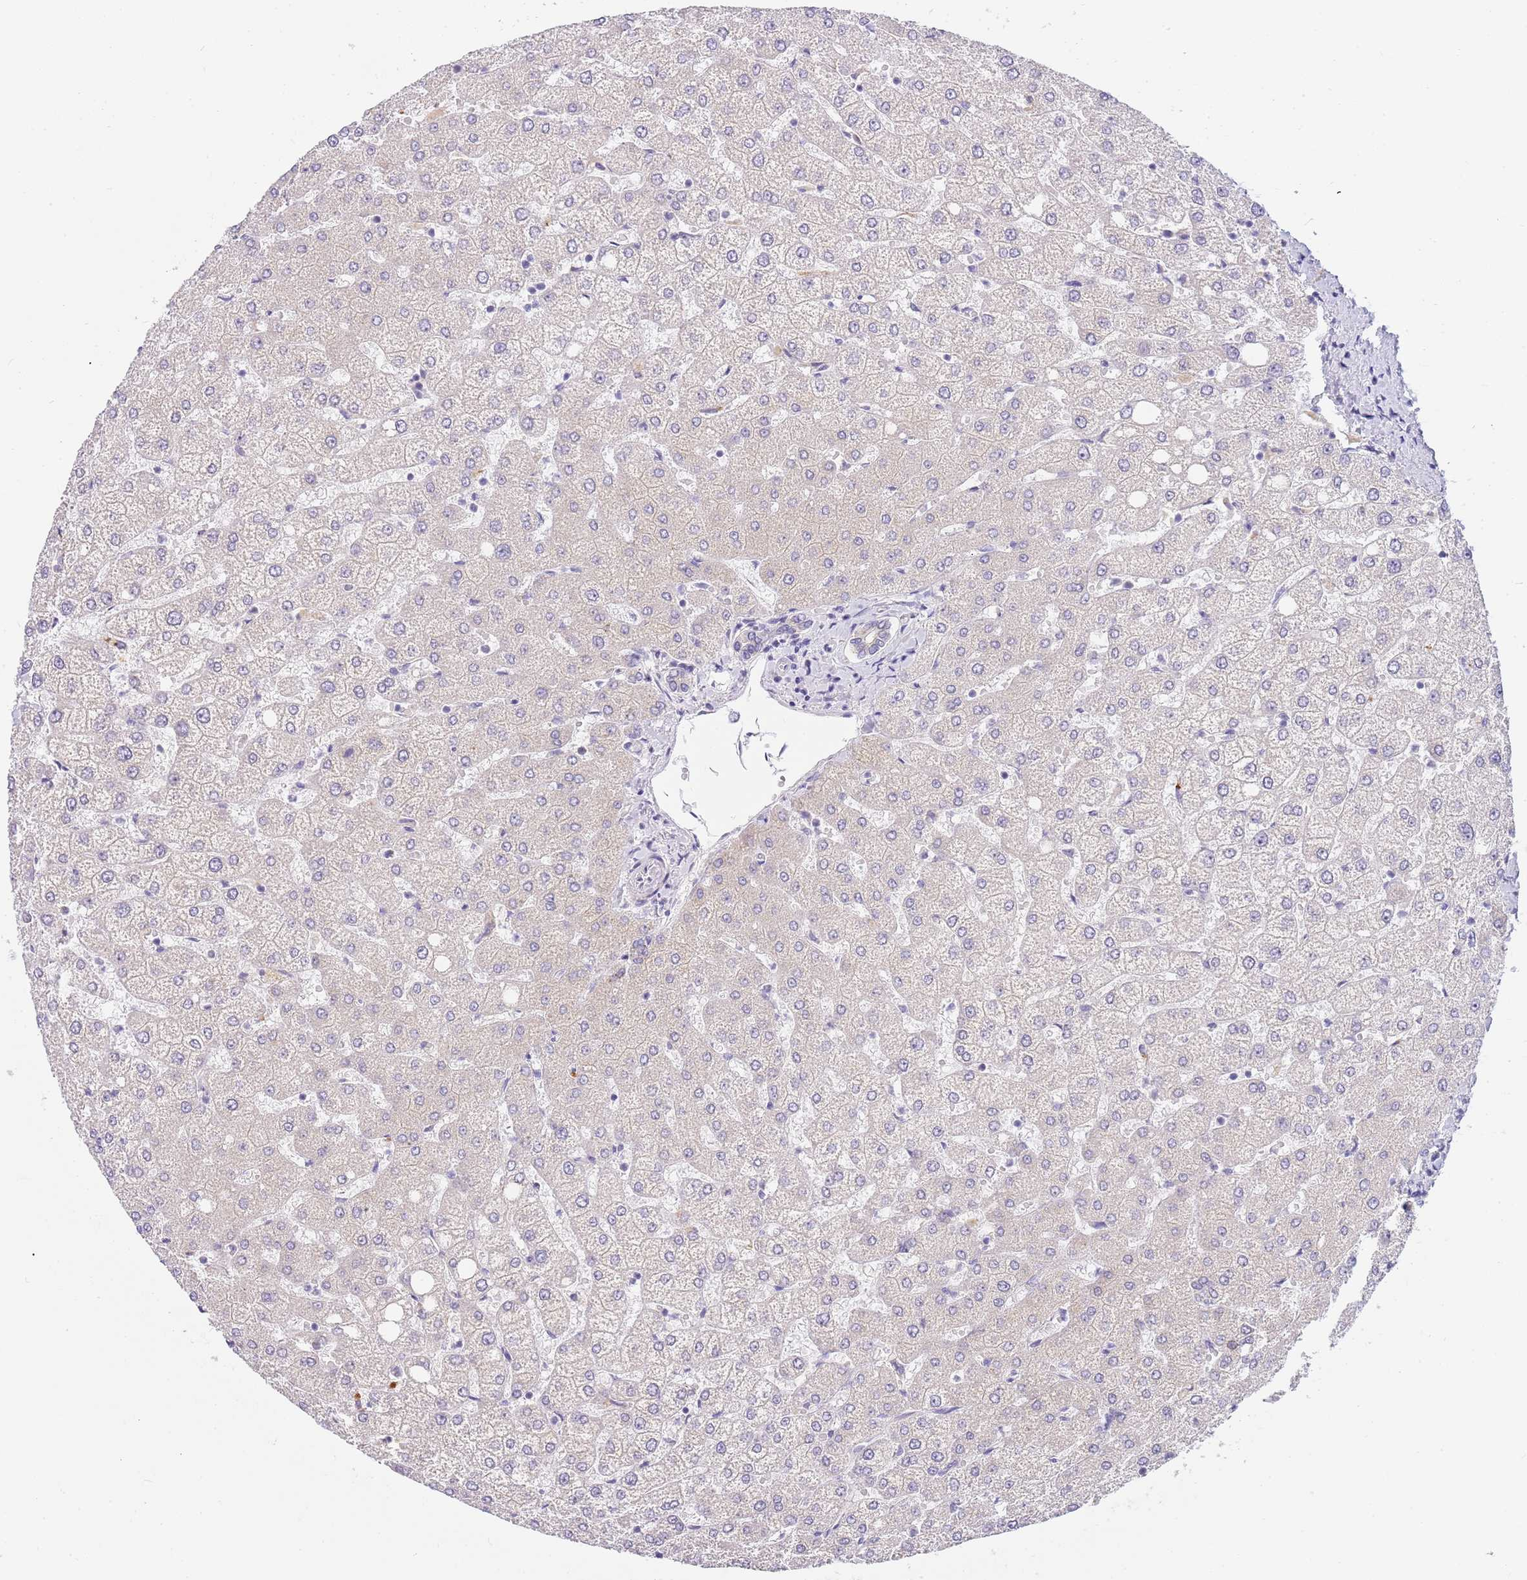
{"staining": {"intensity": "negative", "quantity": "none", "location": "none"}, "tissue": "liver", "cell_type": "Cholangiocytes", "image_type": "normal", "snomed": [{"axis": "morphology", "description": "Normal tissue, NOS"}, {"axis": "topography", "description": "Liver"}], "caption": "Cholangiocytes are negative for protein expression in normal human liver. Brightfield microscopy of immunohistochemistry stained with DAB (3,3'-diaminobenzidine) (brown) and hematoxylin (blue), captured at high magnification.", "gene": "DNAJA3", "patient": {"sex": "female", "age": 54}}